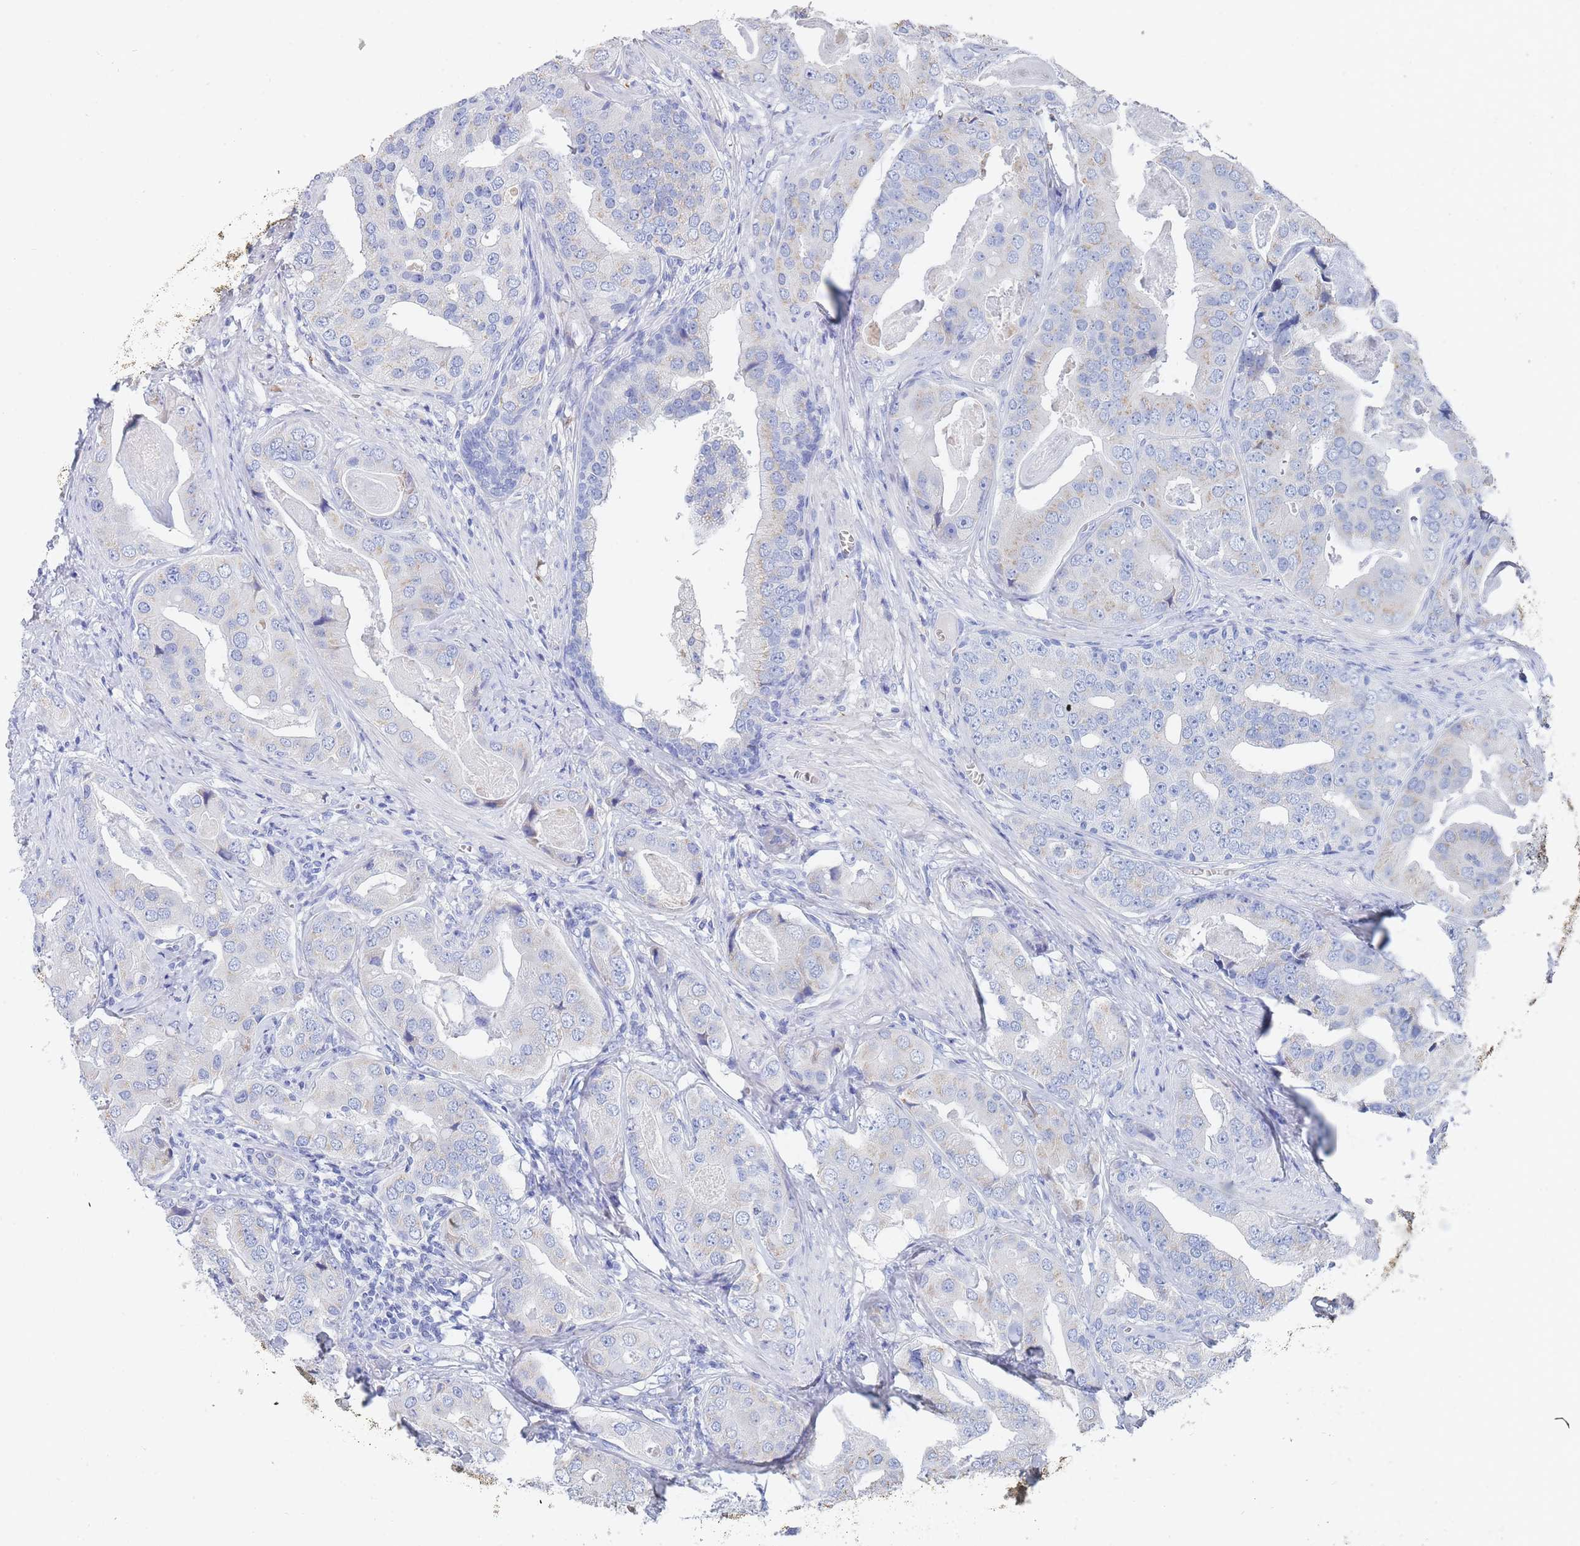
{"staining": {"intensity": "negative", "quantity": "none", "location": "none"}, "tissue": "prostate cancer", "cell_type": "Tumor cells", "image_type": "cancer", "snomed": [{"axis": "morphology", "description": "Adenocarcinoma, High grade"}, {"axis": "topography", "description": "Prostate"}], "caption": "This image is of prostate cancer (adenocarcinoma (high-grade)) stained with immunohistochemistry (IHC) to label a protein in brown with the nuclei are counter-stained blue. There is no positivity in tumor cells. (Brightfield microscopy of DAB IHC at high magnification).", "gene": "SLC25A35", "patient": {"sex": "male", "age": 71}}